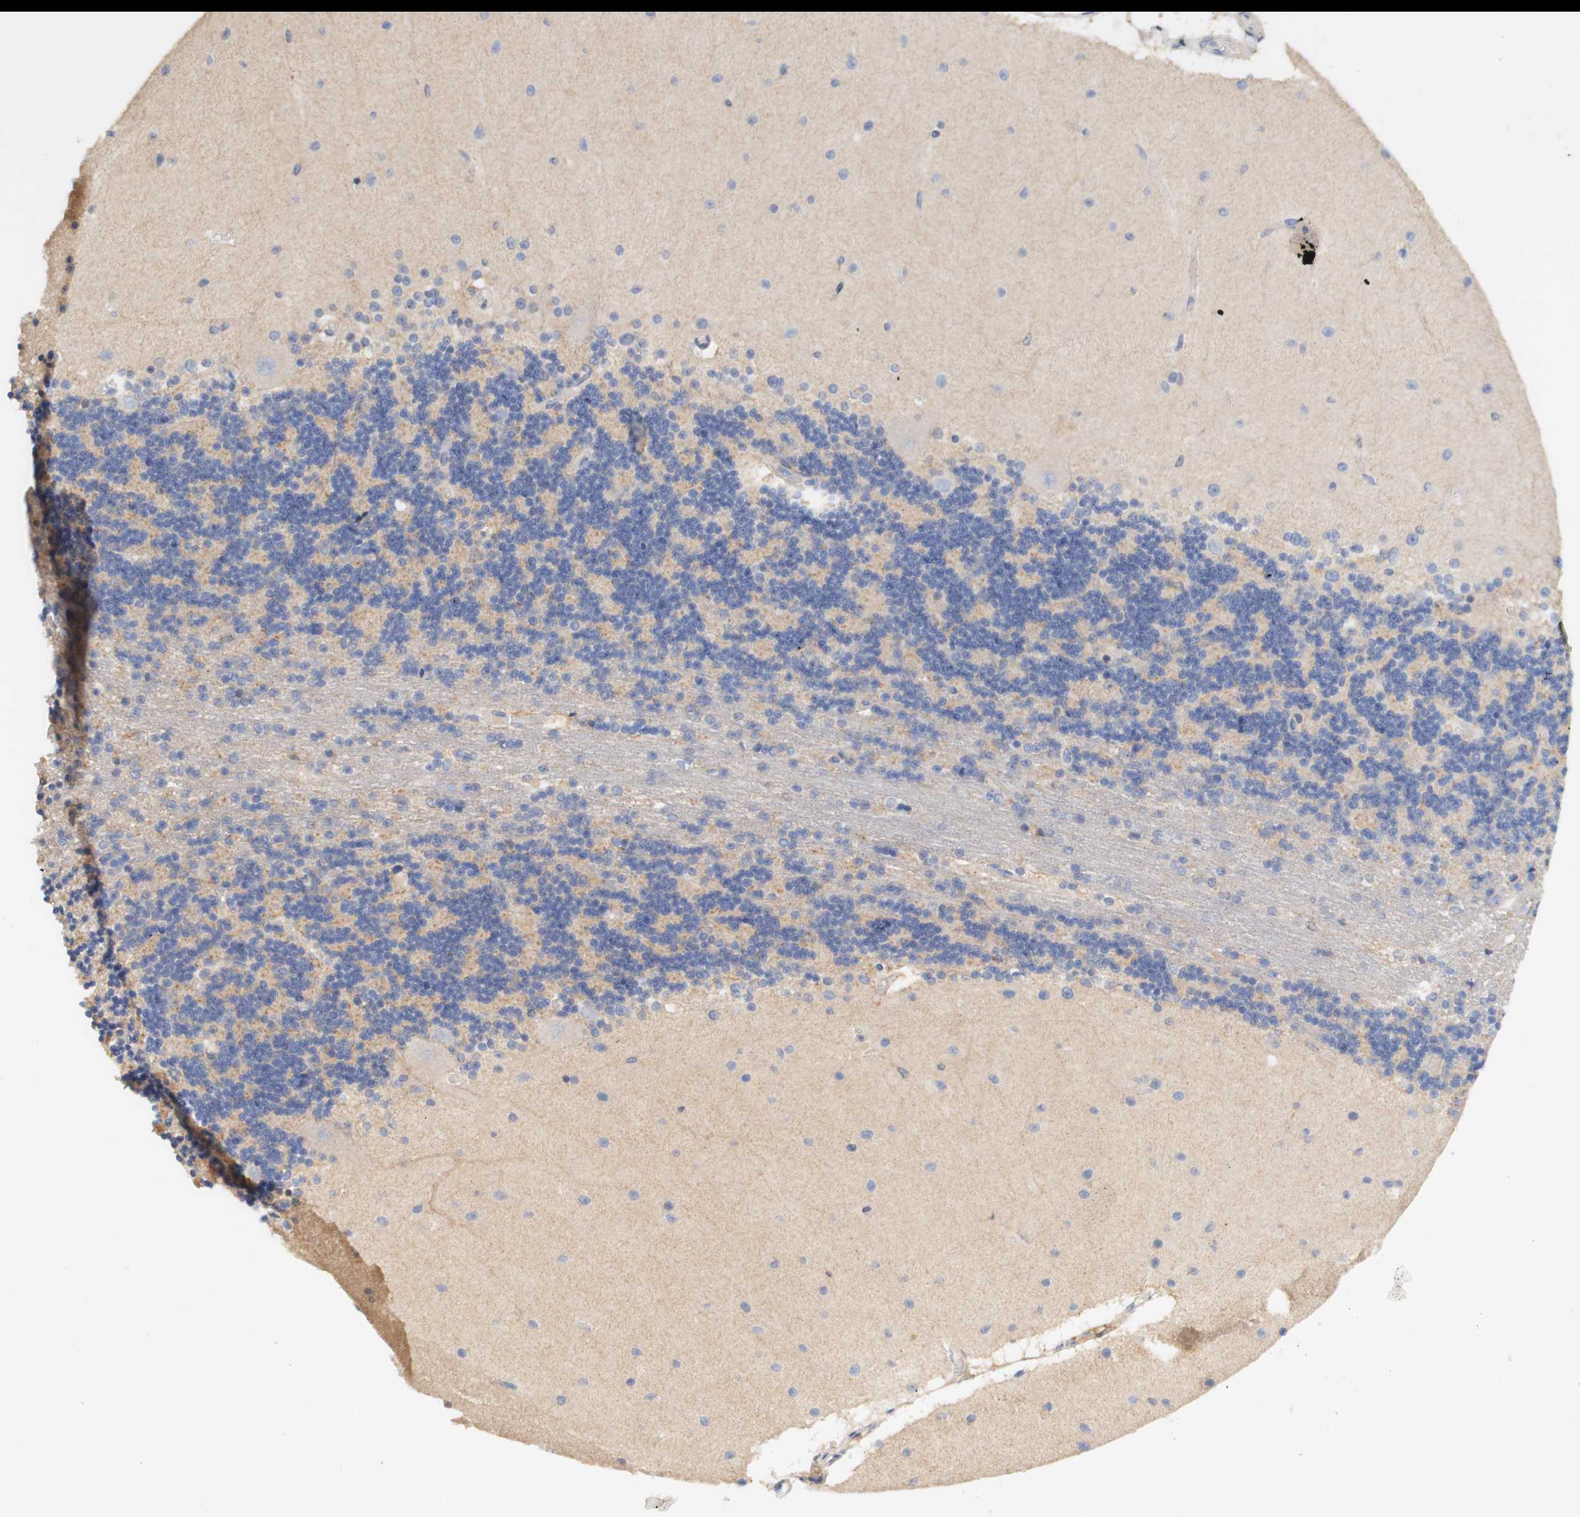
{"staining": {"intensity": "moderate", "quantity": "<25%", "location": "cytoplasmic/membranous"}, "tissue": "cerebellum", "cell_type": "Cells in granular layer", "image_type": "normal", "snomed": [{"axis": "morphology", "description": "Normal tissue, NOS"}, {"axis": "topography", "description": "Cerebellum"}], "caption": "About <25% of cells in granular layer in benign cerebellum exhibit moderate cytoplasmic/membranous protein positivity as visualized by brown immunohistochemical staining.", "gene": "PCDH7", "patient": {"sex": "female", "age": 54}}